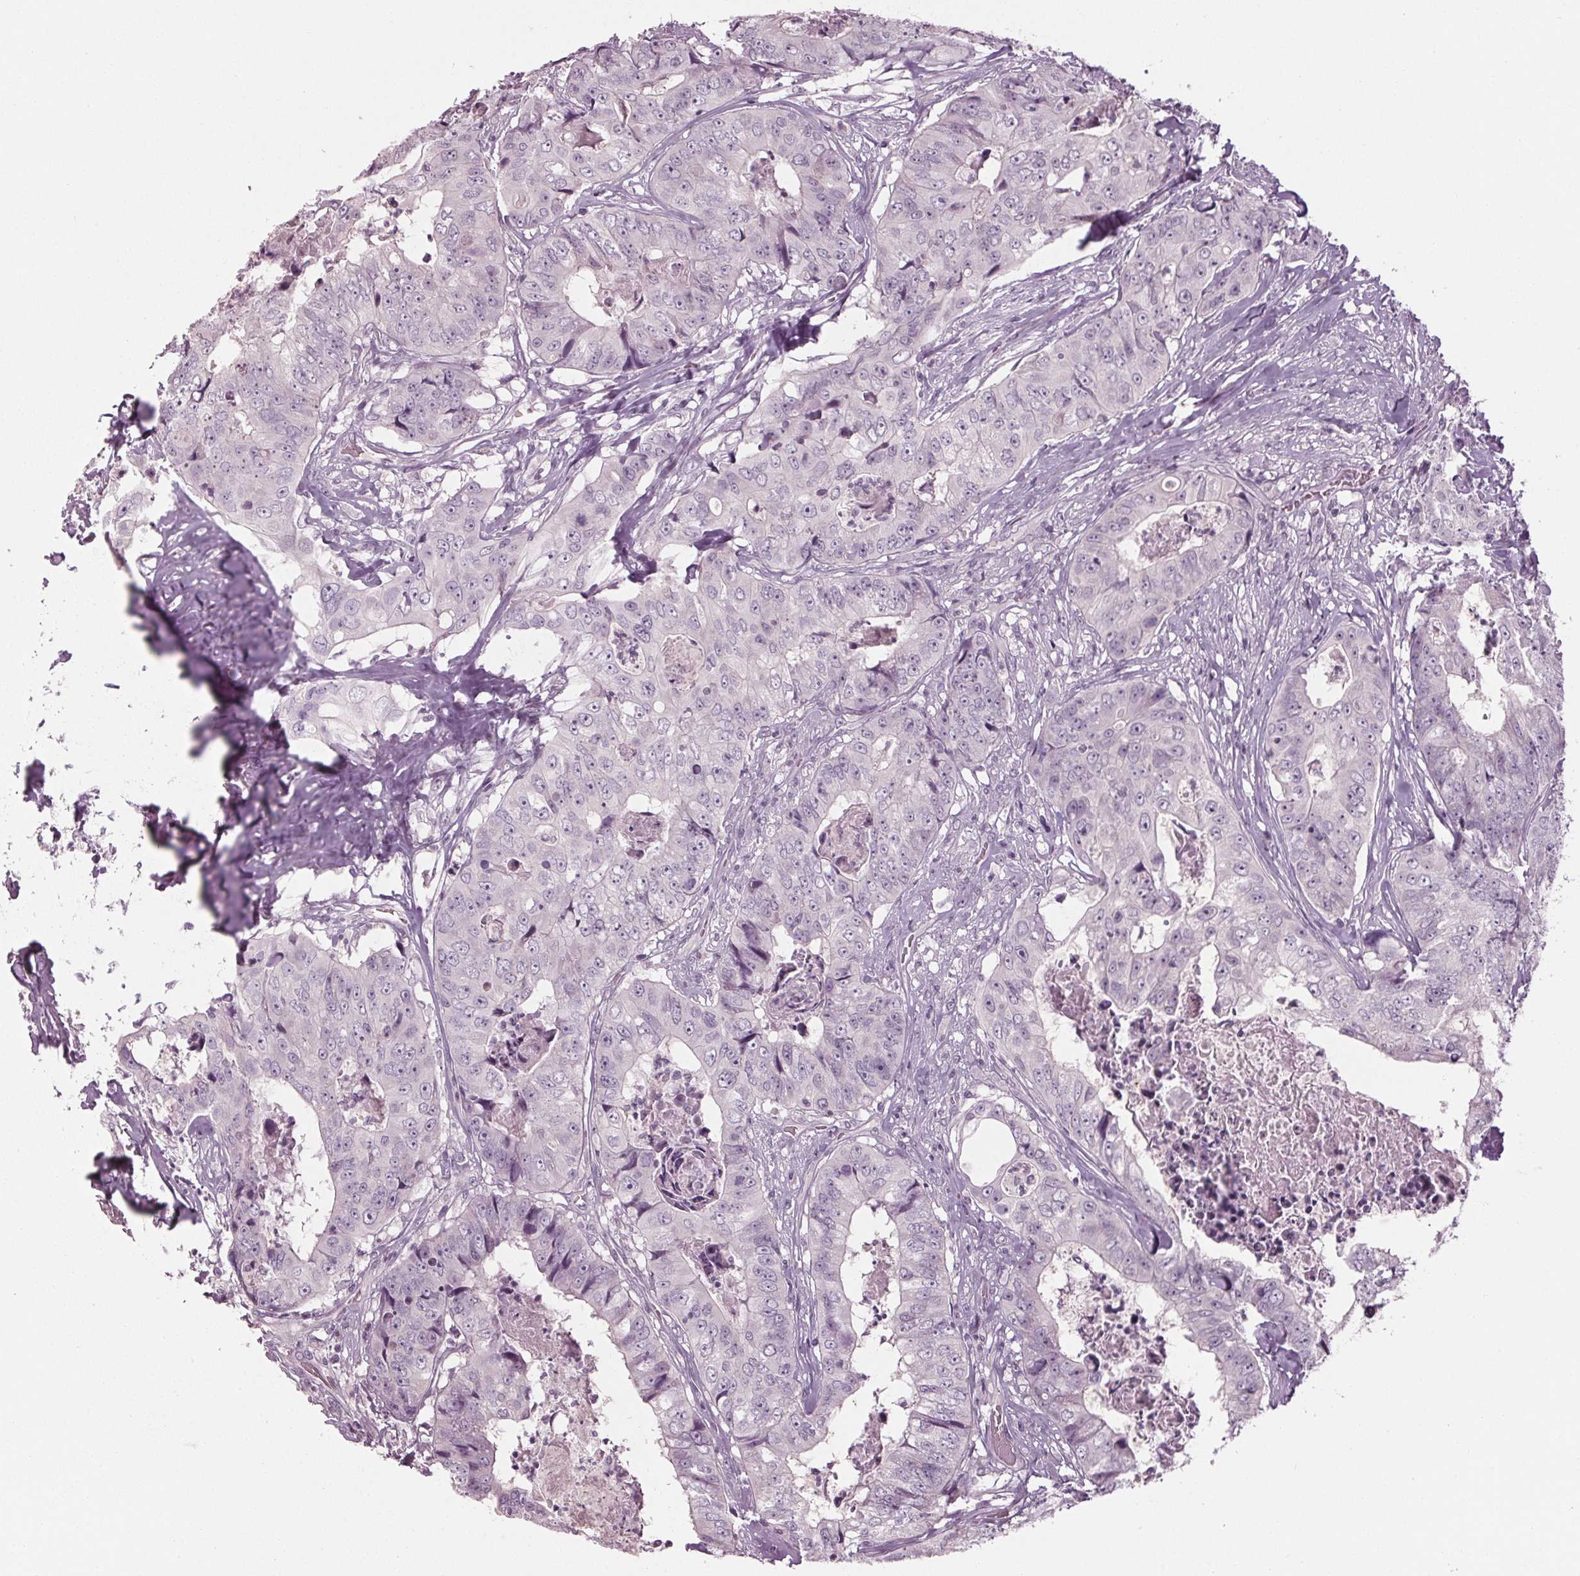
{"staining": {"intensity": "negative", "quantity": "none", "location": "none"}, "tissue": "colorectal cancer", "cell_type": "Tumor cells", "image_type": "cancer", "snomed": [{"axis": "morphology", "description": "Adenocarcinoma, NOS"}, {"axis": "topography", "description": "Rectum"}], "caption": "Human colorectal cancer (adenocarcinoma) stained for a protein using immunohistochemistry (IHC) displays no positivity in tumor cells.", "gene": "TNNC2", "patient": {"sex": "female", "age": 62}}